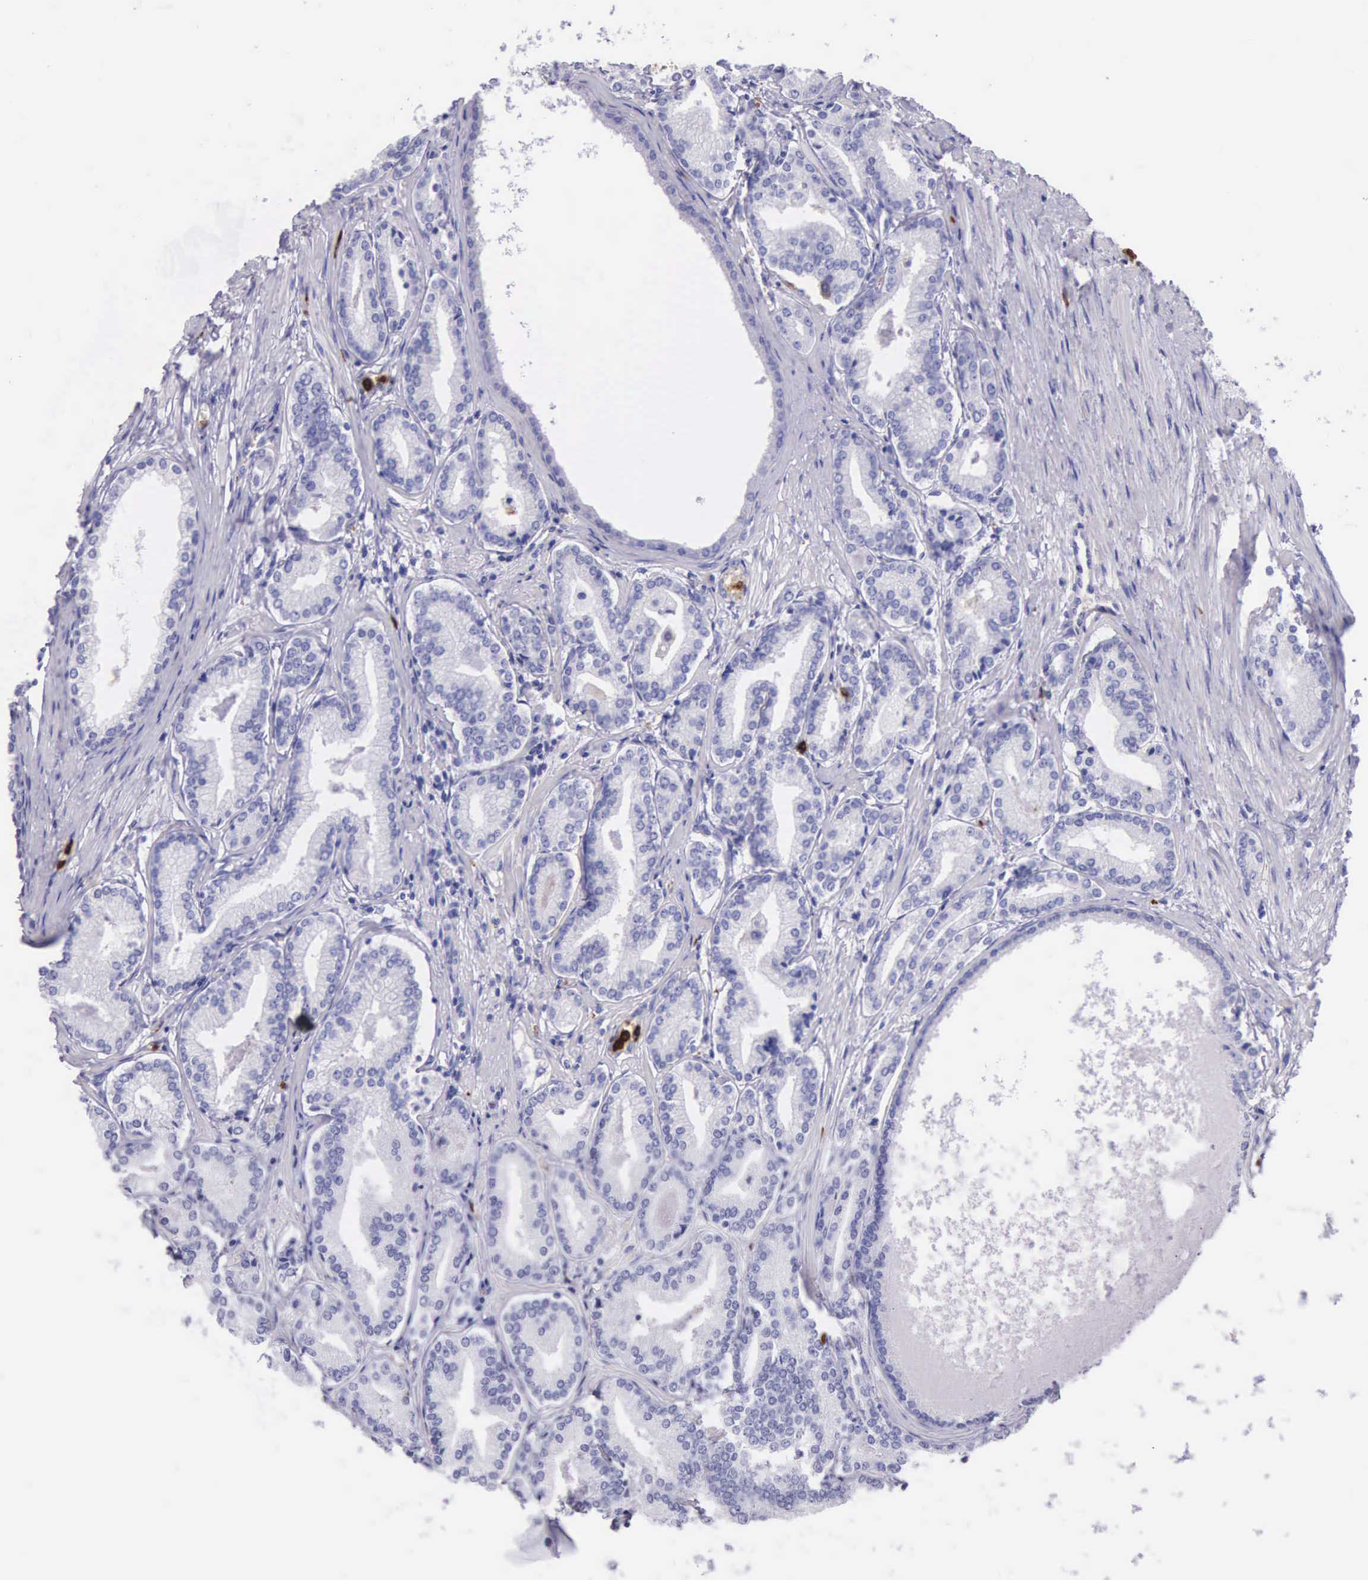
{"staining": {"intensity": "negative", "quantity": "none", "location": "none"}, "tissue": "prostate cancer", "cell_type": "Tumor cells", "image_type": "cancer", "snomed": [{"axis": "morphology", "description": "Adenocarcinoma, Medium grade"}, {"axis": "topography", "description": "Prostate"}], "caption": "The micrograph exhibits no staining of tumor cells in prostate adenocarcinoma (medium-grade).", "gene": "FCN1", "patient": {"sex": "male", "age": 72}}